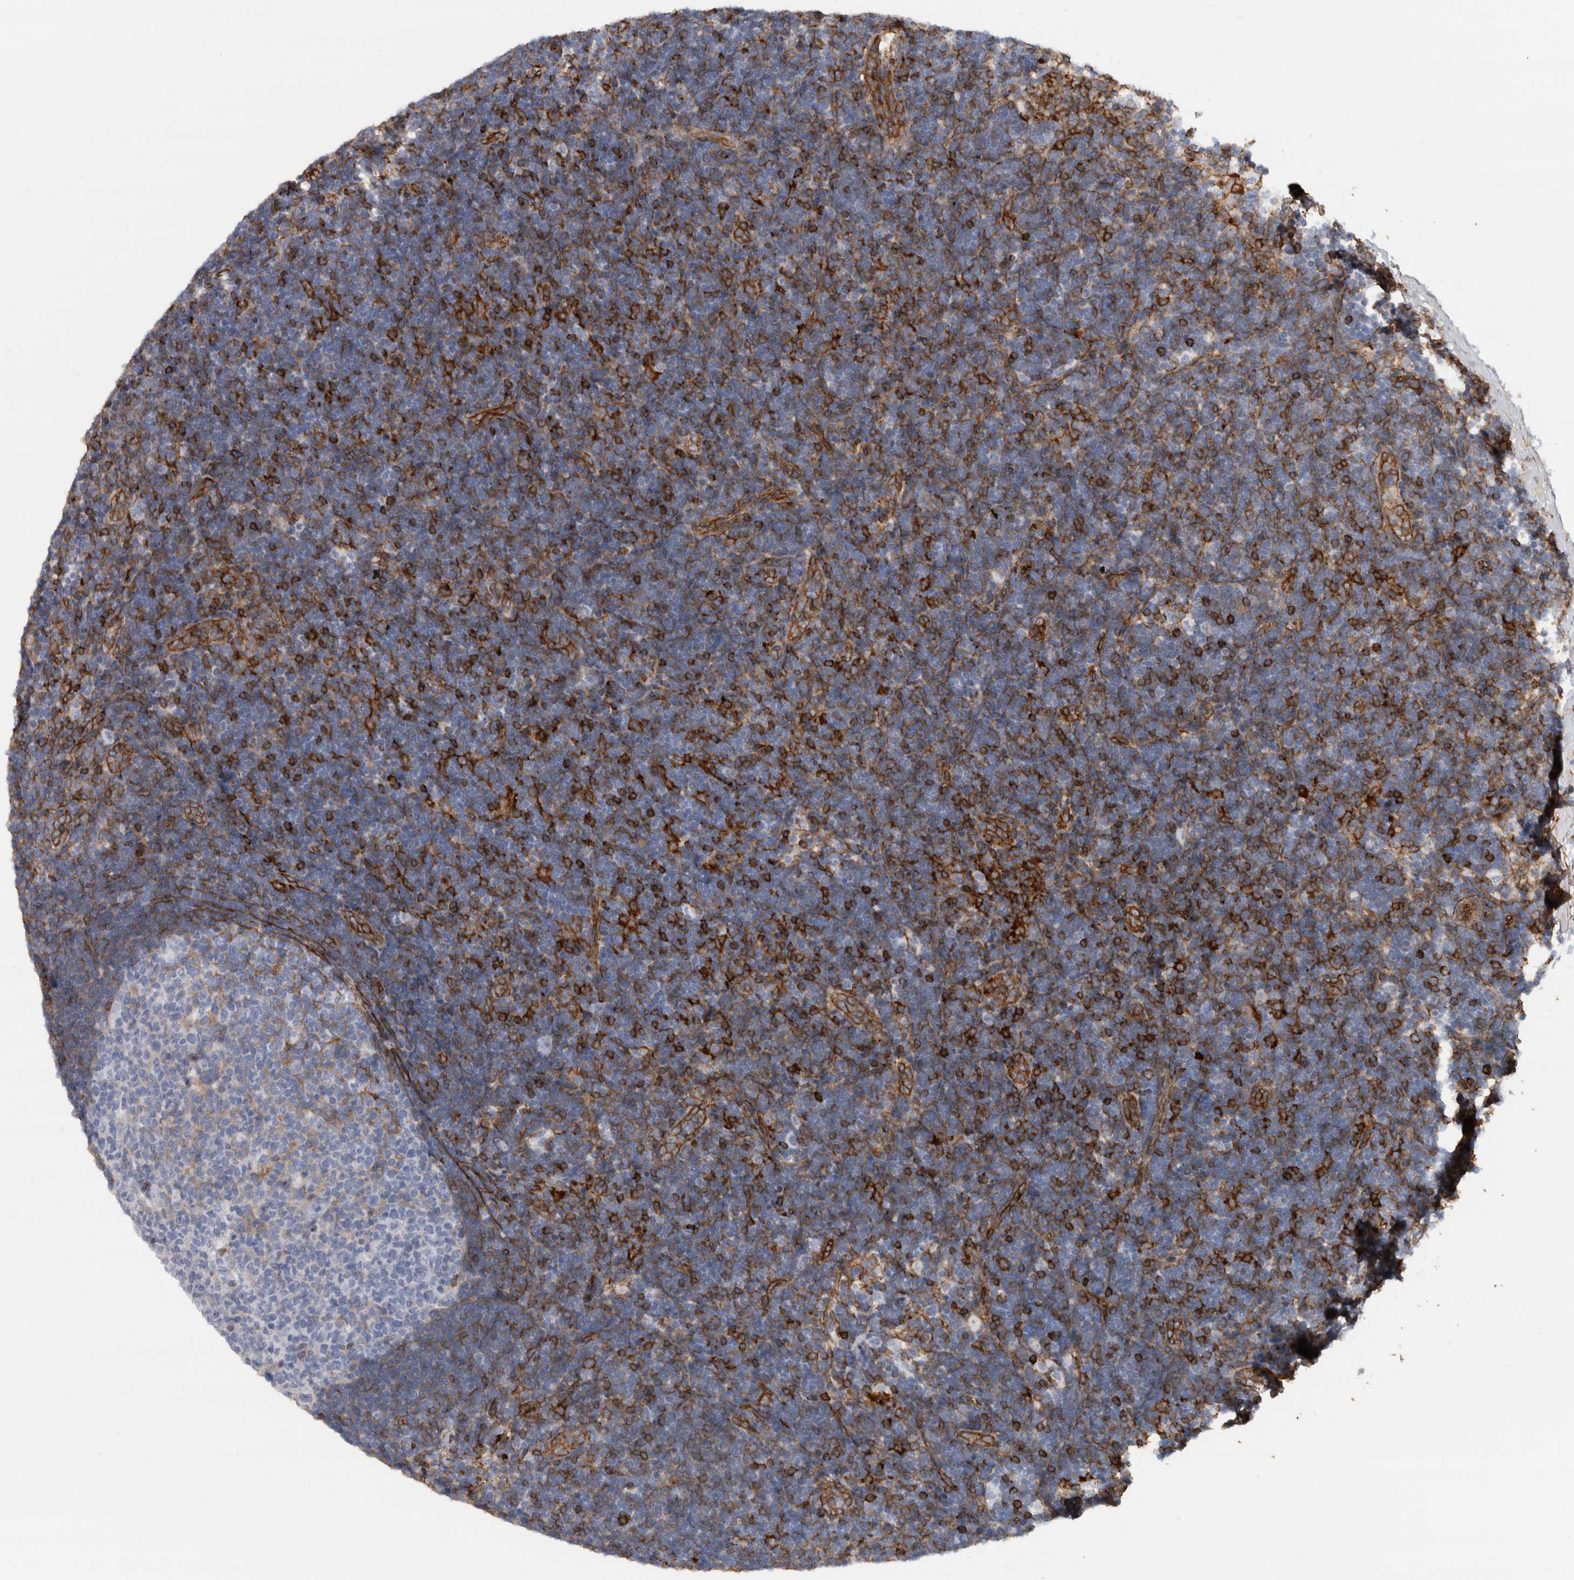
{"staining": {"intensity": "moderate", "quantity": "<25%", "location": "cytoplasmic/membranous"}, "tissue": "lymph node", "cell_type": "Germinal center cells", "image_type": "normal", "snomed": [{"axis": "morphology", "description": "Normal tissue, NOS"}, {"axis": "topography", "description": "Lymph node"}], "caption": "Lymph node stained with a brown dye shows moderate cytoplasmic/membranous positive expression in approximately <25% of germinal center cells.", "gene": "AHNAK", "patient": {"sex": "female", "age": 22}}